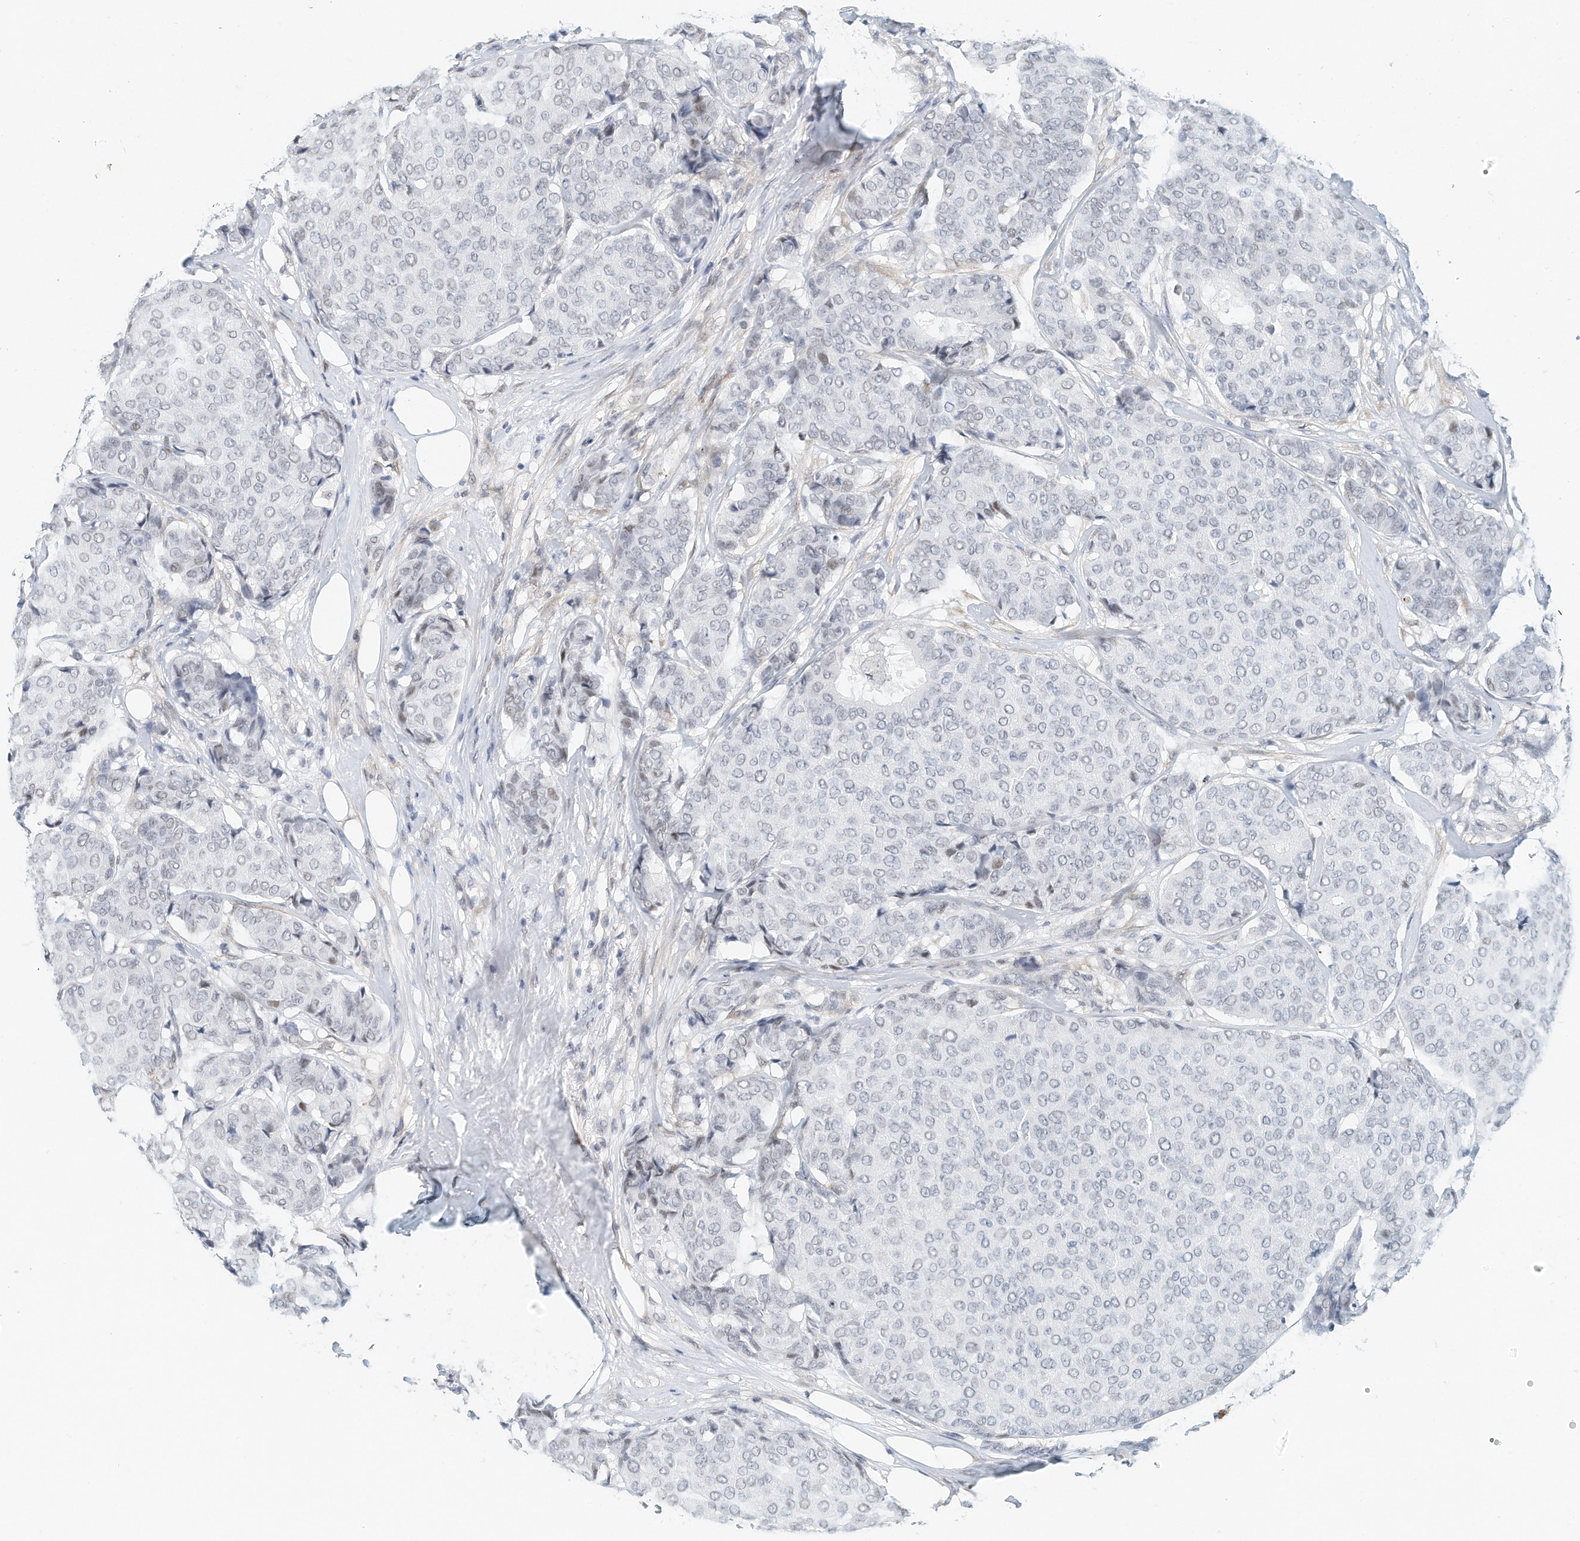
{"staining": {"intensity": "negative", "quantity": "none", "location": "none"}, "tissue": "breast cancer", "cell_type": "Tumor cells", "image_type": "cancer", "snomed": [{"axis": "morphology", "description": "Duct carcinoma"}, {"axis": "topography", "description": "Breast"}], "caption": "This is an immunohistochemistry histopathology image of breast cancer (intraductal carcinoma). There is no expression in tumor cells.", "gene": "ARHGAP28", "patient": {"sex": "female", "age": 75}}